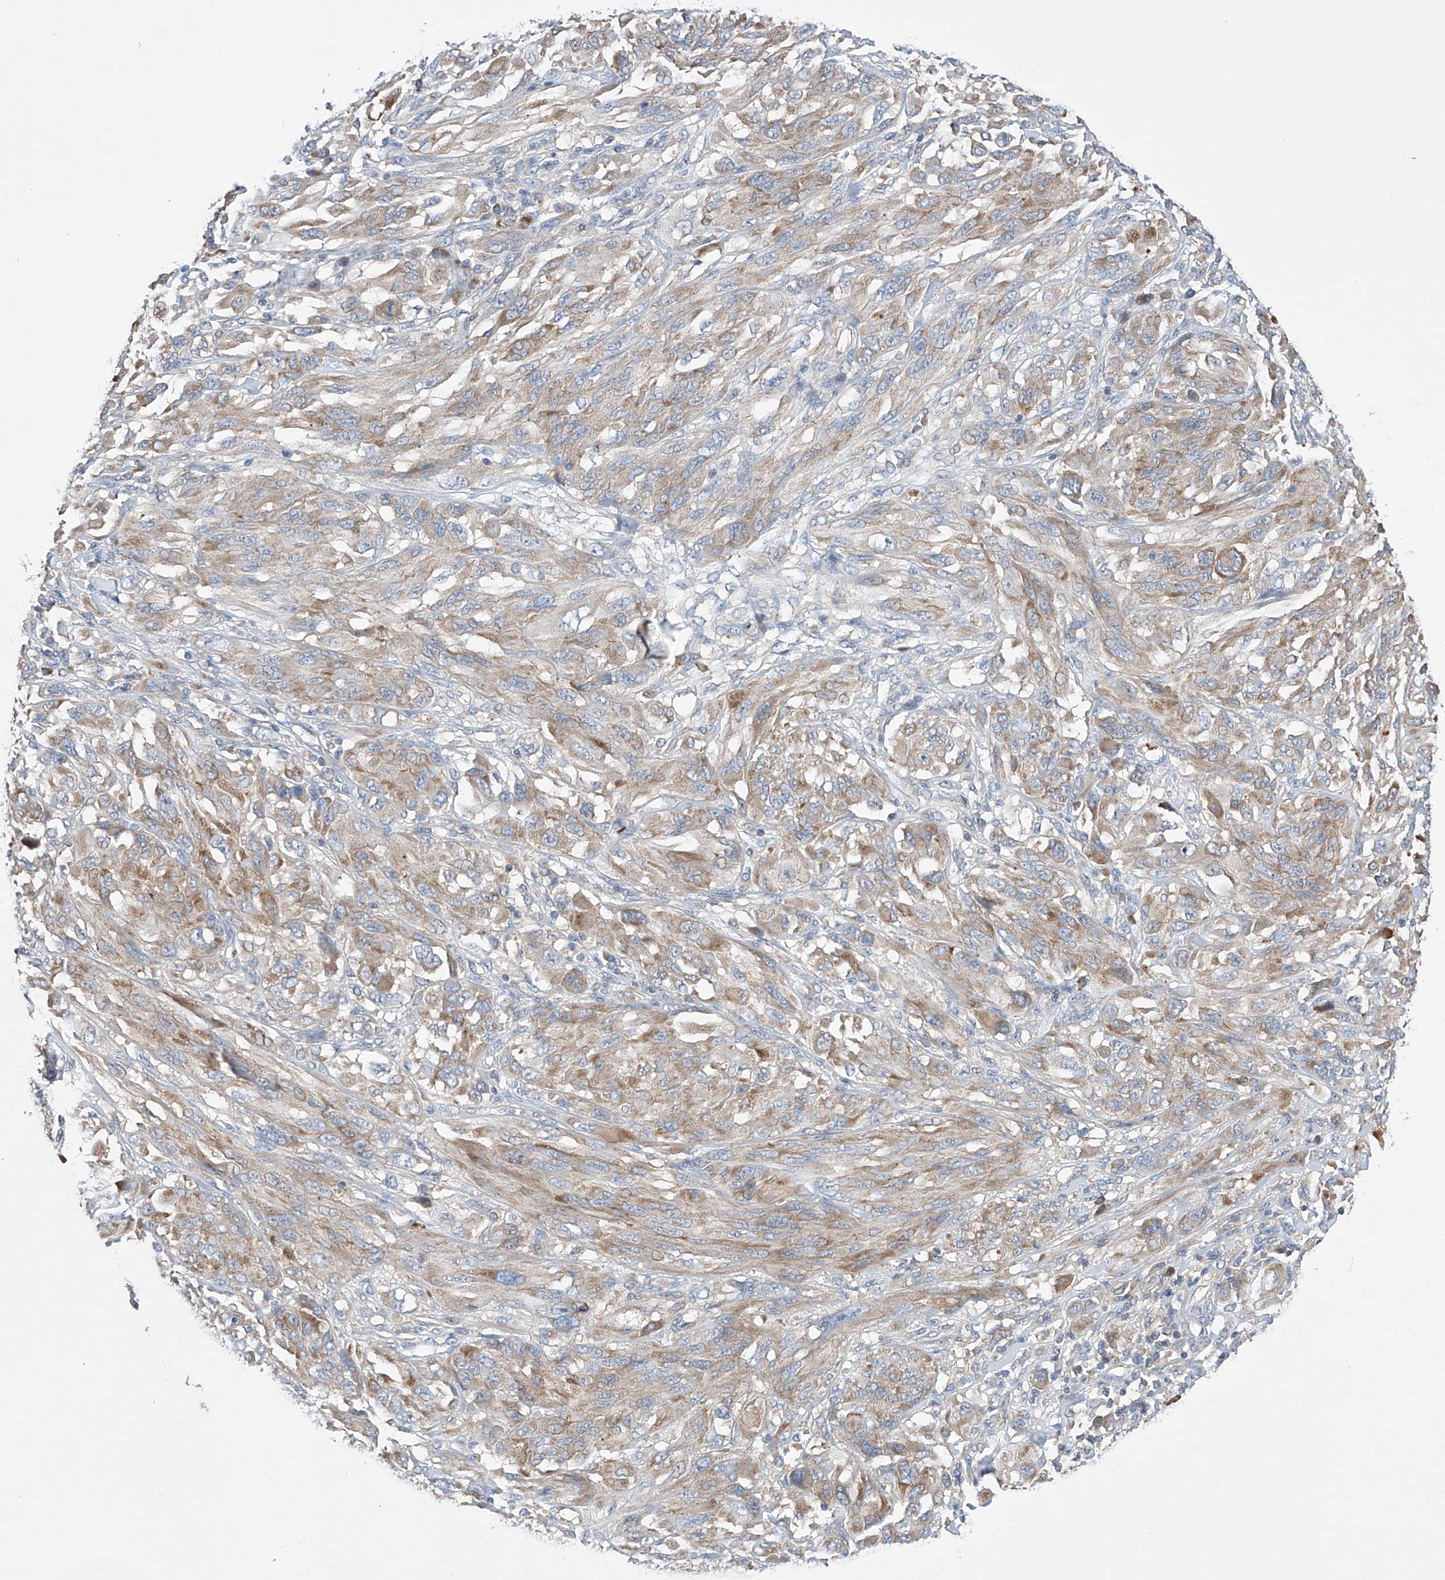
{"staining": {"intensity": "moderate", "quantity": ">75%", "location": "cytoplasmic/membranous"}, "tissue": "melanoma", "cell_type": "Tumor cells", "image_type": "cancer", "snomed": [{"axis": "morphology", "description": "Malignant melanoma, NOS"}, {"axis": "topography", "description": "Skin"}], "caption": "The photomicrograph reveals staining of melanoma, revealing moderate cytoplasmic/membranous protein expression (brown color) within tumor cells. (DAB IHC with brightfield microscopy, high magnification).", "gene": "NFATC4", "patient": {"sex": "female", "age": 91}}